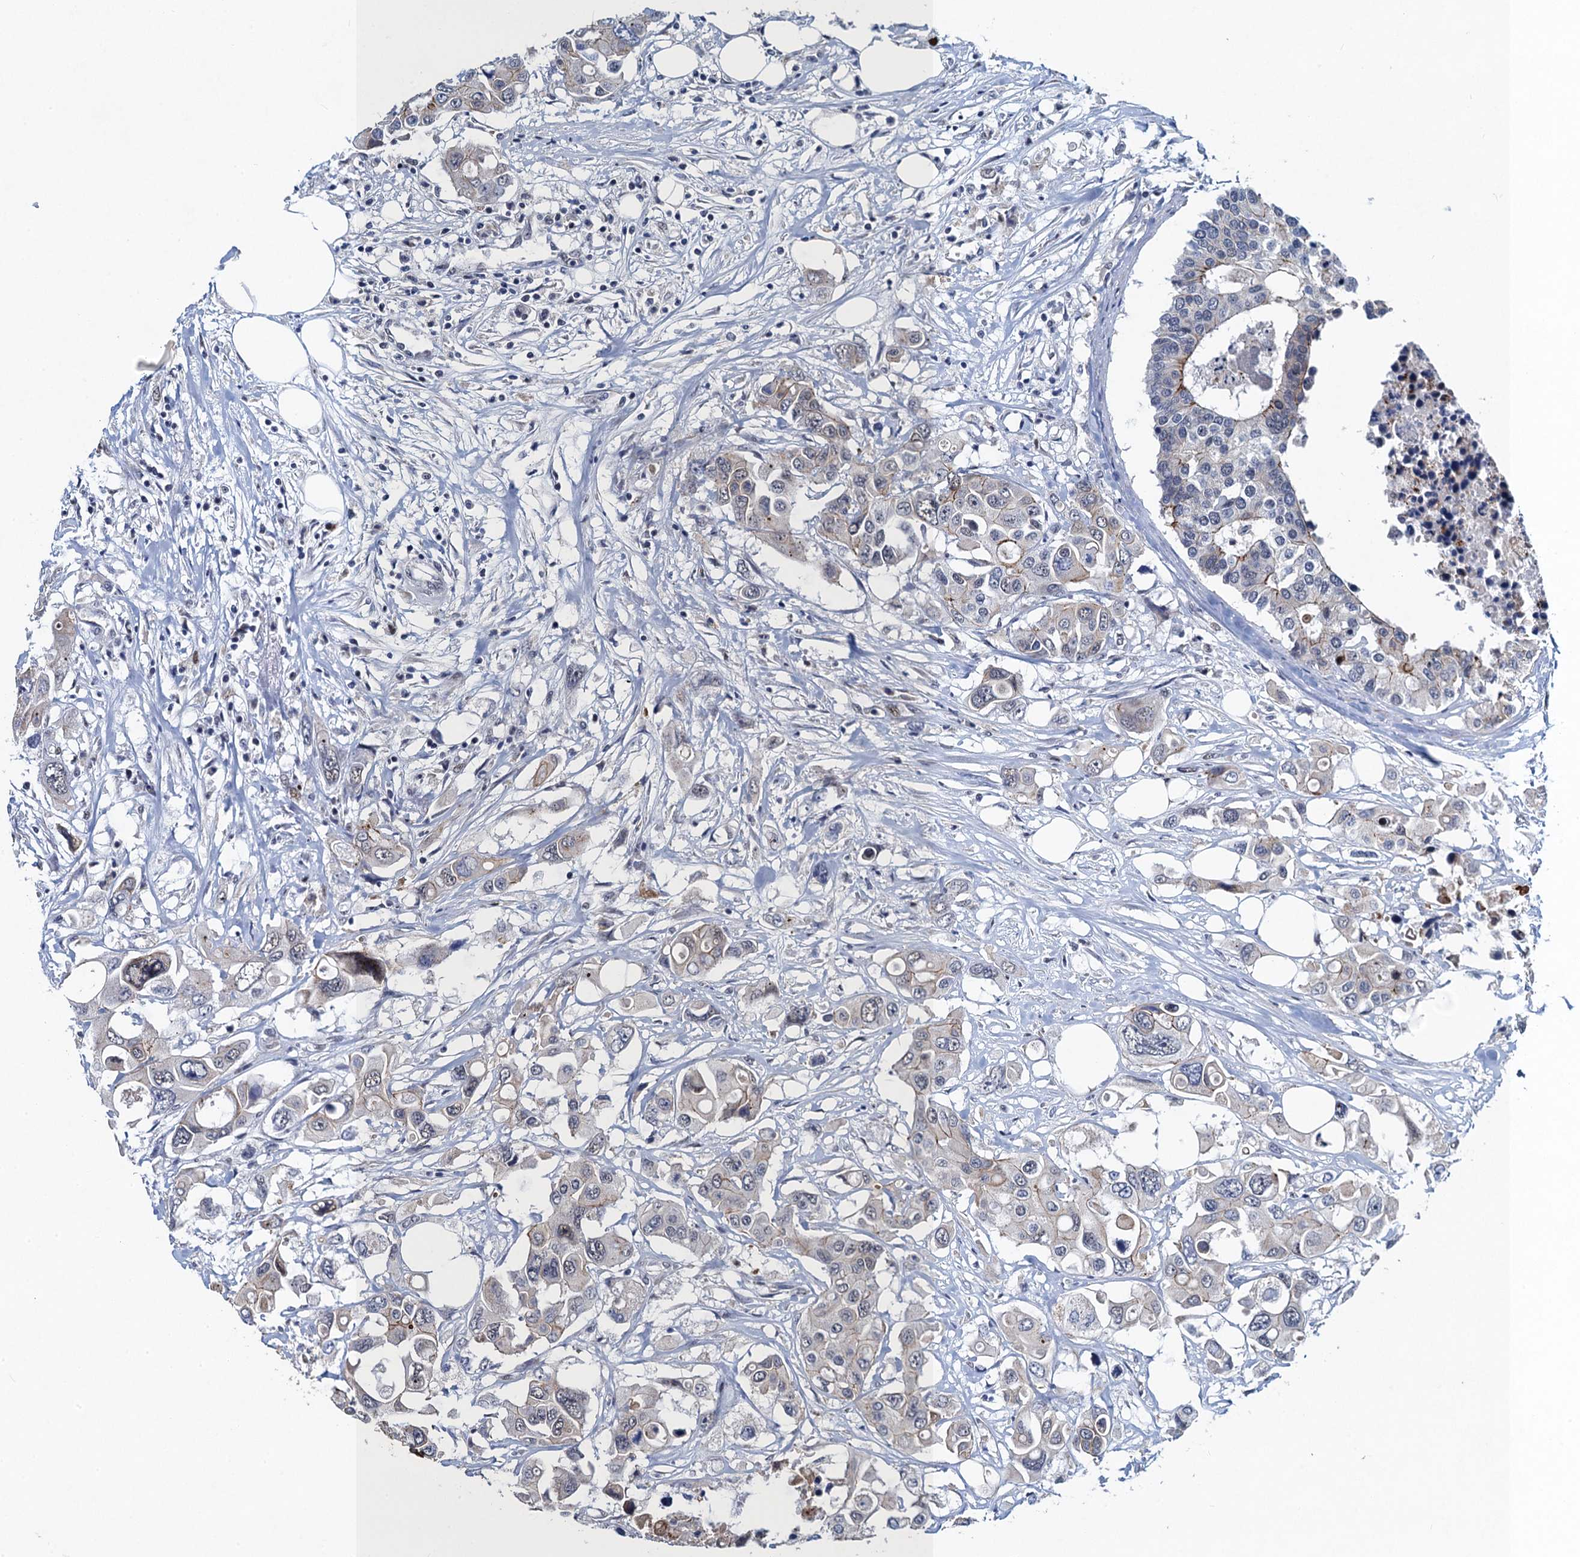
{"staining": {"intensity": "negative", "quantity": "none", "location": "none"}, "tissue": "colorectal cancer", "cell_type": "Tumor cells", "image_type": "cancer", "snomed": [{"axis": "morphology", "description": "Adenocarcinoma, NOS"}, {"axis": "topography", "description": "Colon"}], "caption": "Colorectal cancer (adenocarcinoma) was stained to show a protein in brown. There is no significant positivity in tumor cells.", "gene": "ATOSA", "patient": {"sex": "male", "age": 77}}